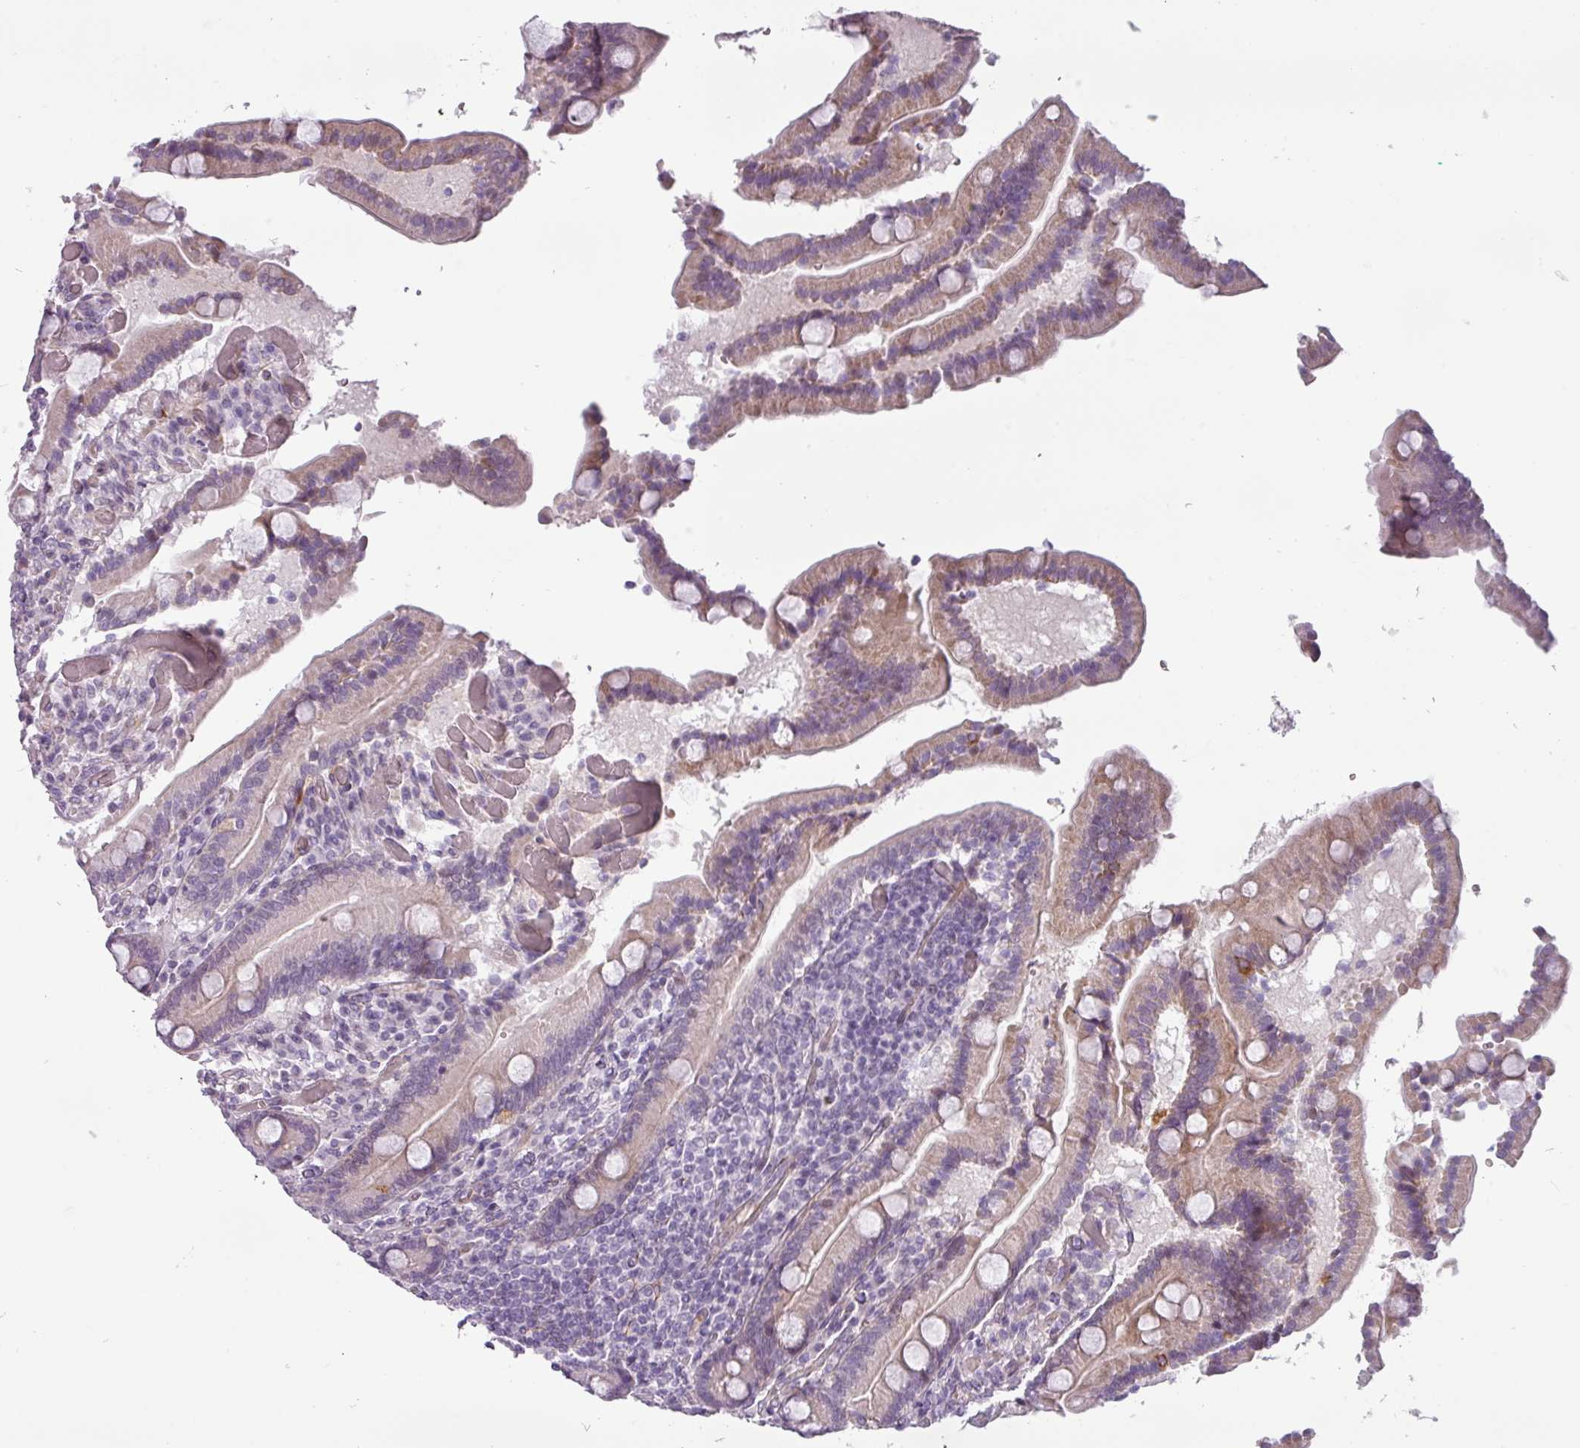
{"staining": {"intensity": "moderate", "quantity": "25%-75%", "location": "cytoplasmic/membranous"}, "tissue": "duodenum", "cell_type": "Glandular cells", "image_type": "normal", "snomed": [{"axis": "morphology", "description": "Normal tissue, NOS"}, {"axis": "topography", "description": "Duodenum"}], "caption": "Protein expression by immunohistochemistry shows moderate cytoplasmic/membranous expression in about 25%-75% of glandular cells in unremarkable duodenum. (IHC, brightfield microscopy, high magnification).", "gene": "CHRDL1", "patient": {"sex": "female", "age": 62}}